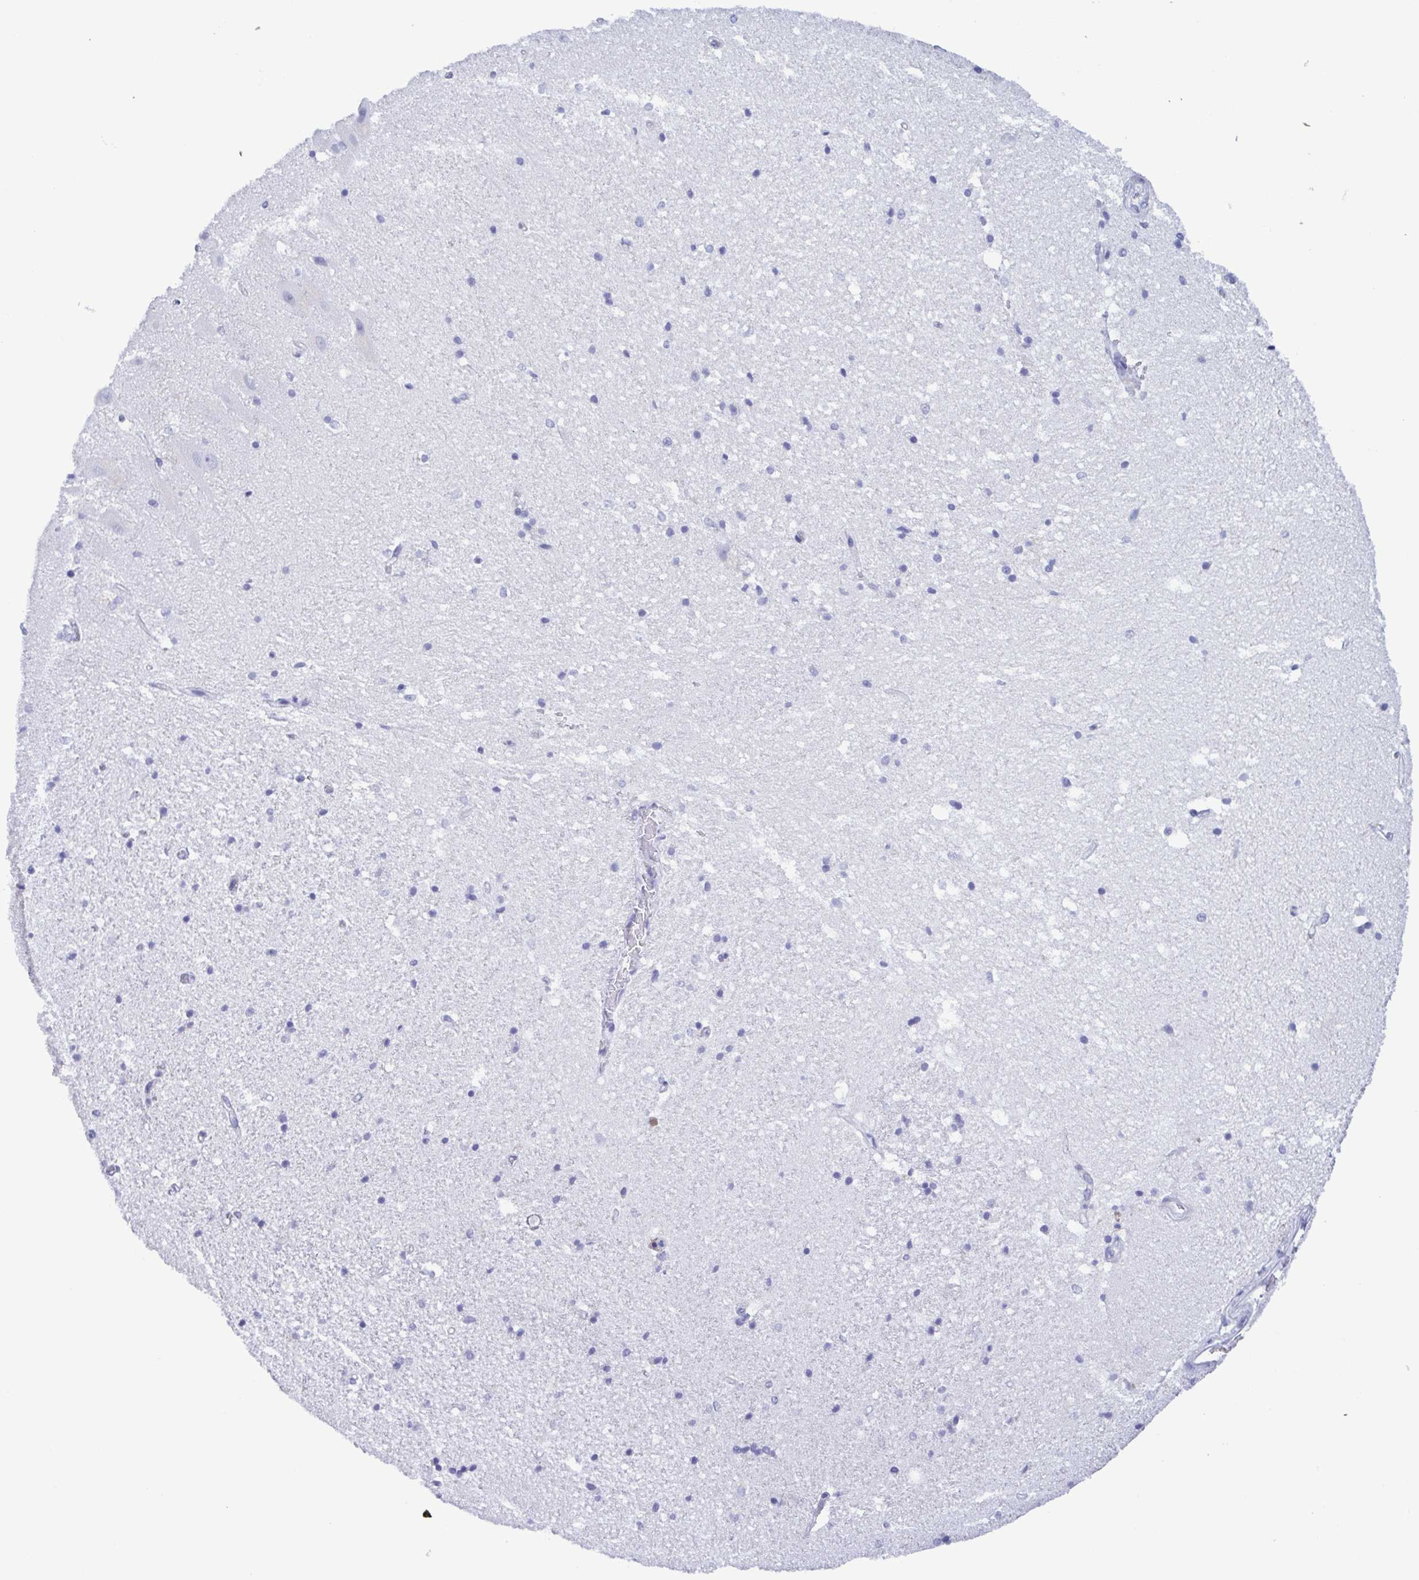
{"staining": {"intensity": "negative", "quantity": "none", "location": "none"}, "tissue": "hippocampus", "cell_type": "Glial cells", "image_type": "normal", "snomed": [{"axis": "morphology", "description": "Normal tissue, NOS"}, {"axis": "topography", "description": "Hippocampus"}], "caption": "DAB (3,3'-diaminobenzidine) immunohistochemical staining of unremarkable human hippocampus displays no significant expression in glial cells.", "gene": "TNNI3", "patient": {"sex": "male", "age": 63}}